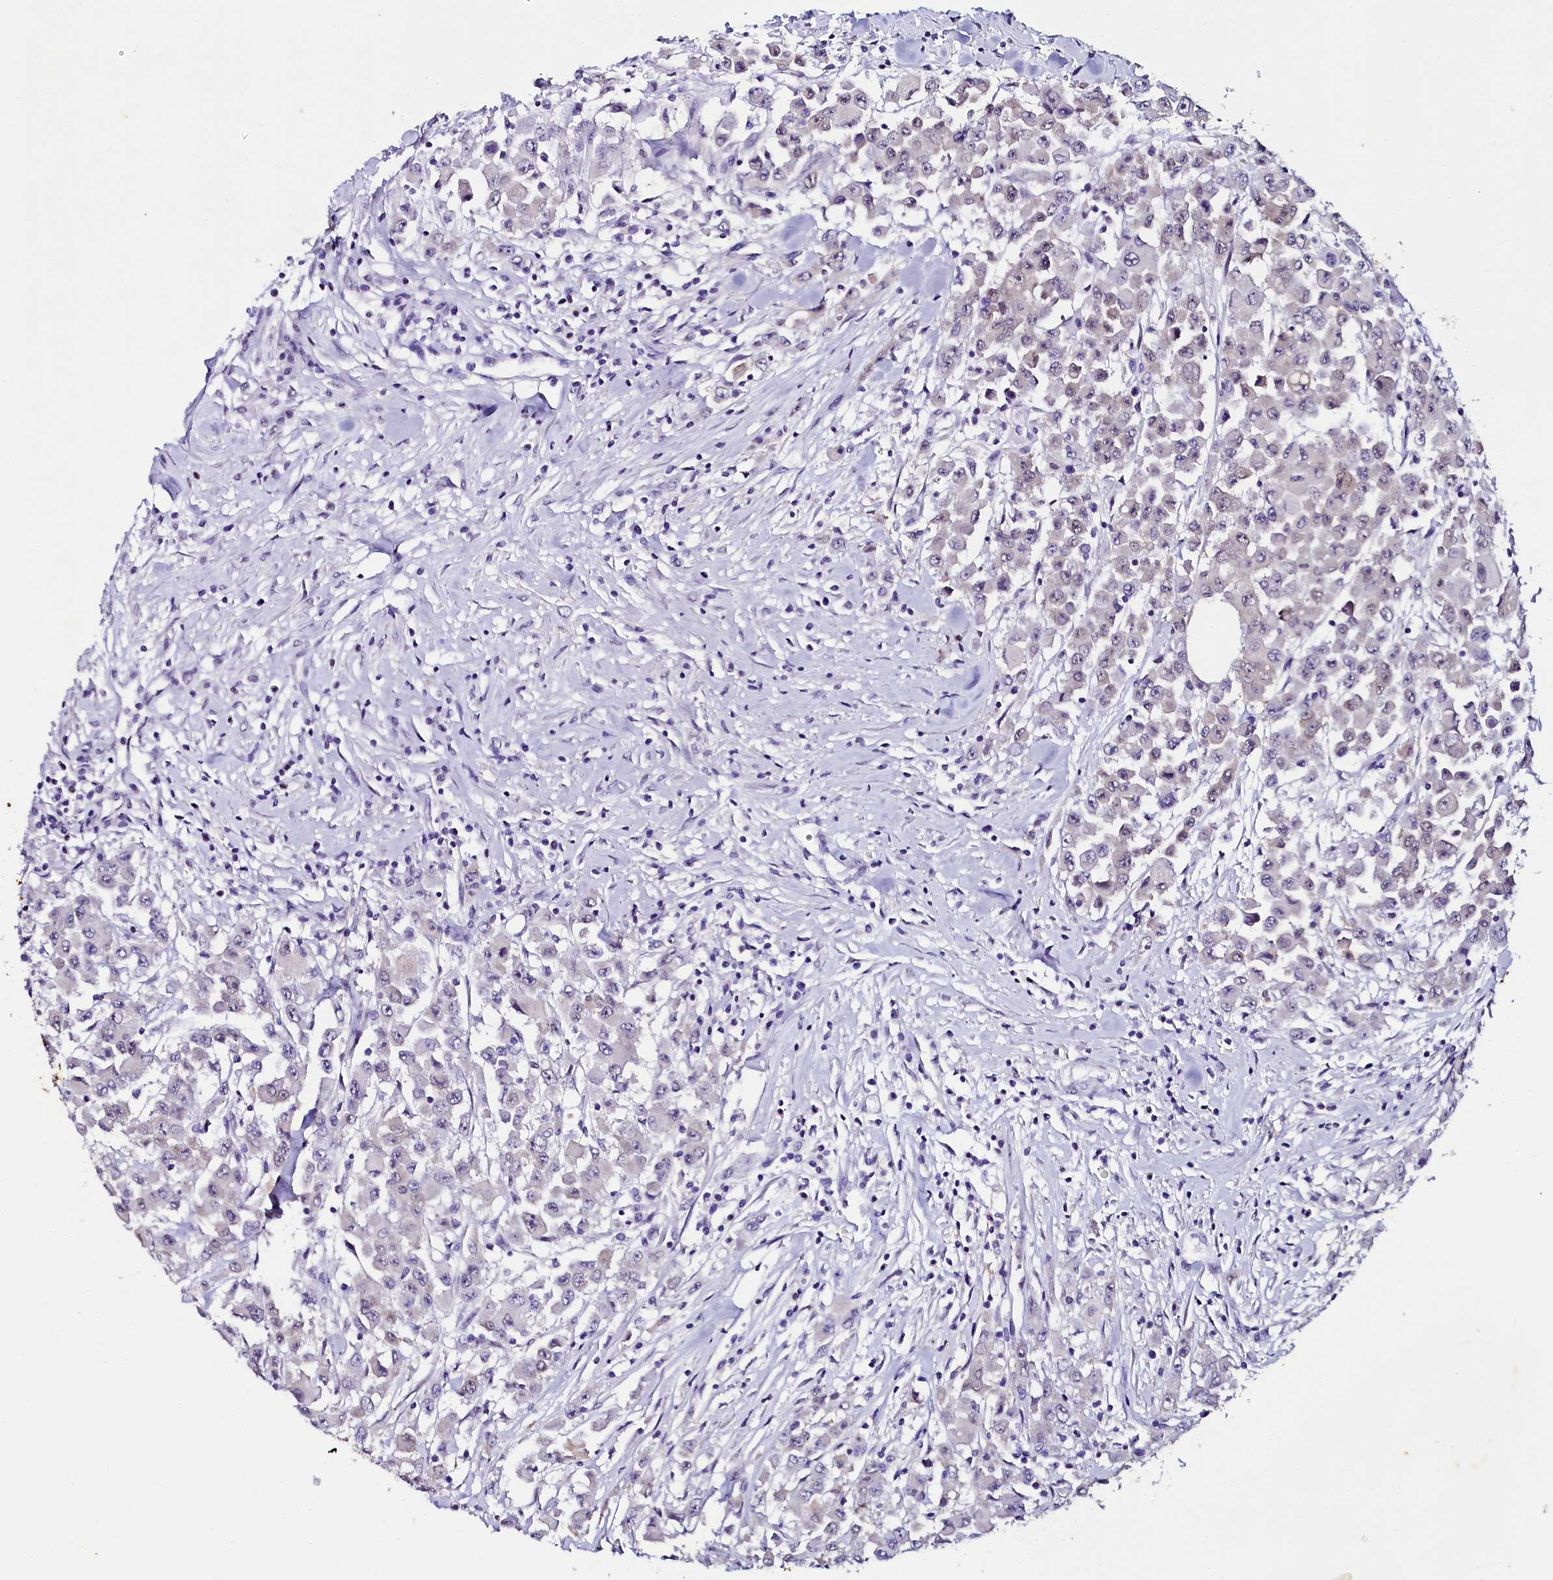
{"staining": {"intensity": "negative", "quantity": "none", "location": "none"}, "tissue": "colorectal cancer", "cell_type": "Tumor cells", "image_type": "cancer", "snomed": [{"axis": "morphology", "description": "Adenocarcinoma, NOS"}, {"axis": "topography", "description": "Colon"}], "caption": "Immunohistochemical staining of colorectal cancer (adenocarcinoma) shows no significant positivity in tumor cells.", "gene": "SORD", "patient": {"sex": "male", "age": 51}}